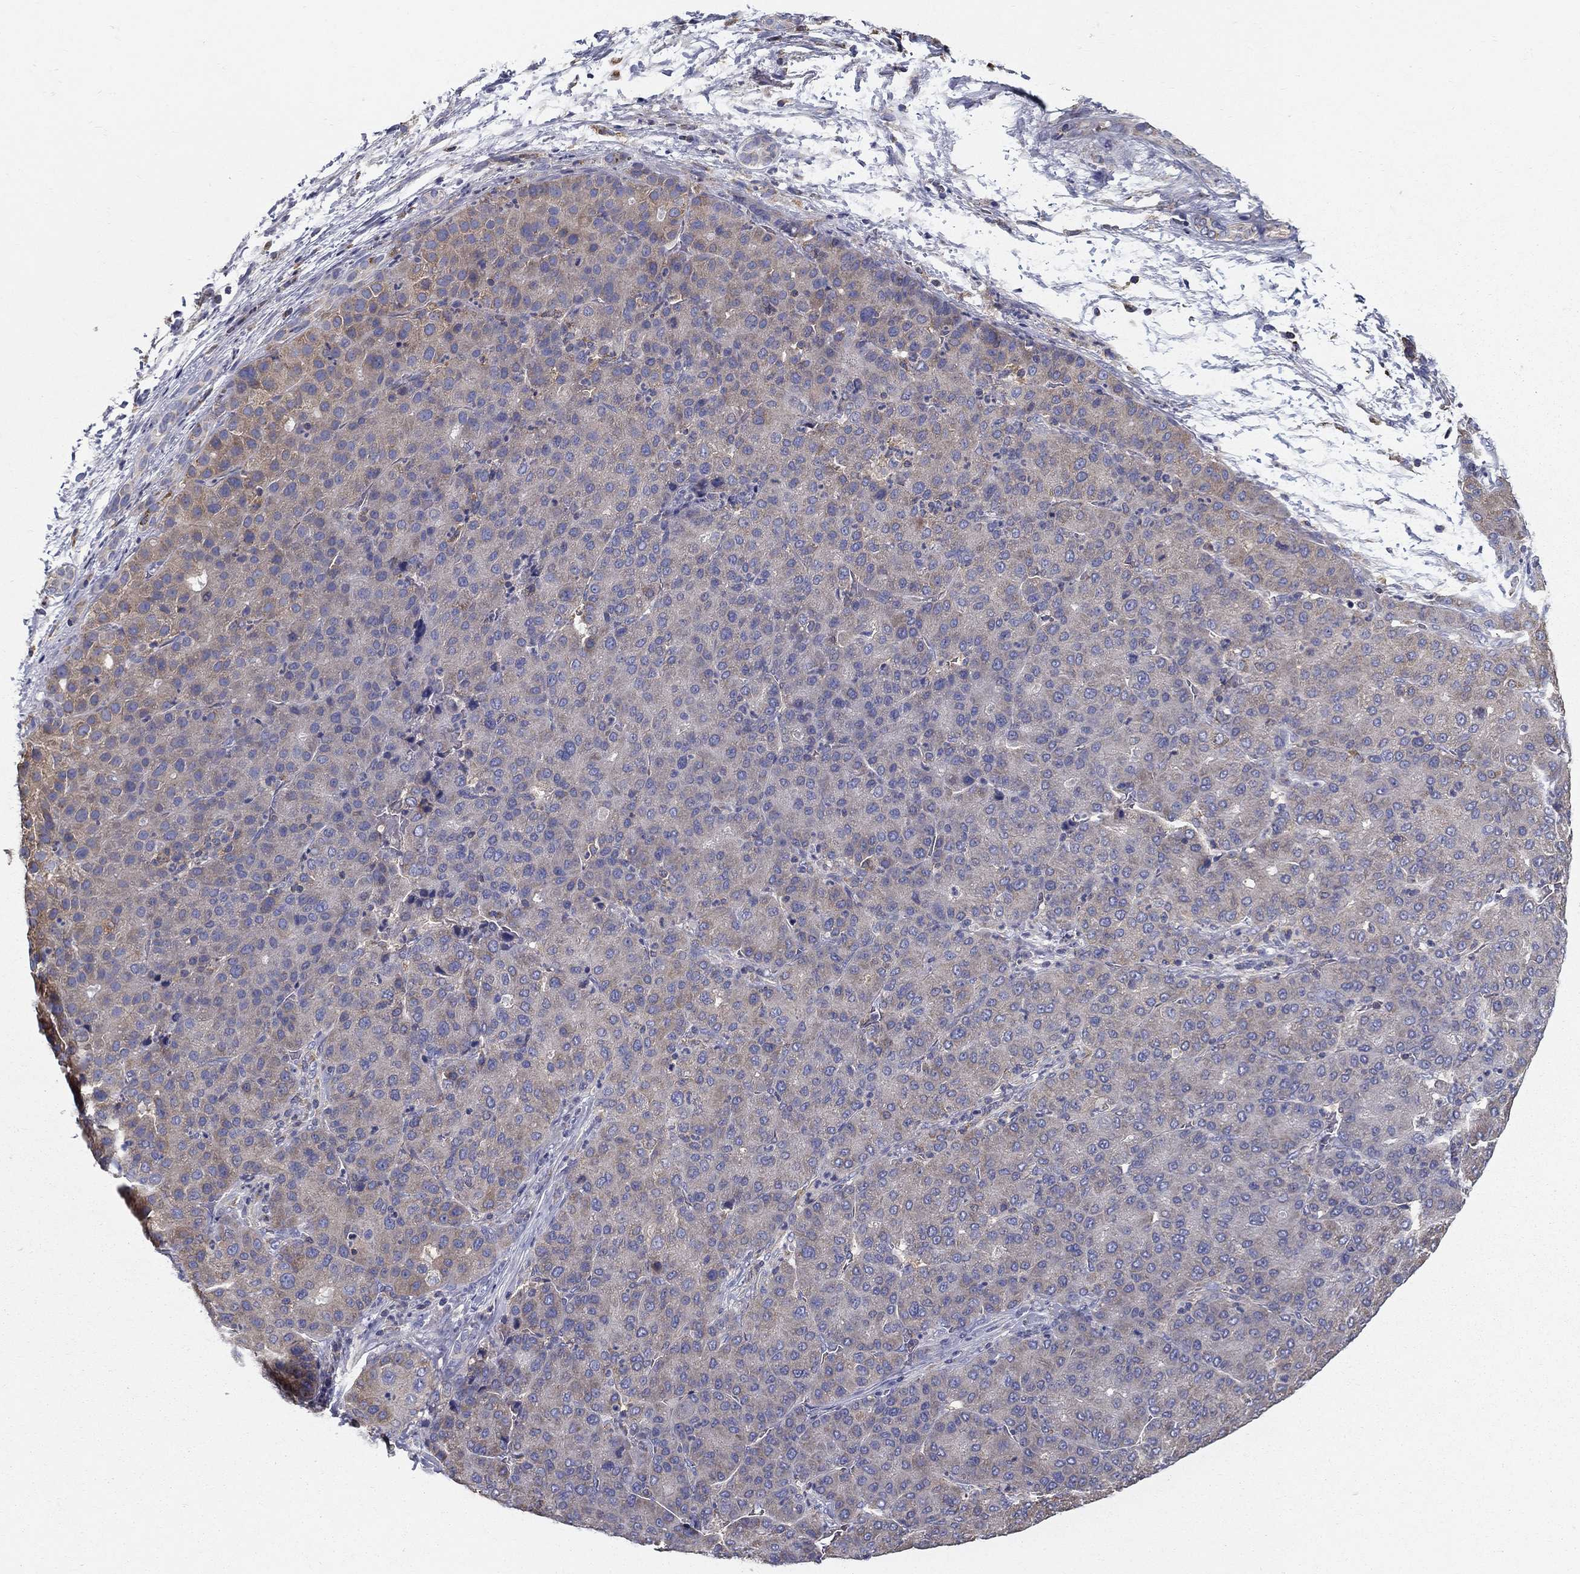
{"staining": {"intensity": "moderate", "quantity": "<25%", "location": "cytoplasmic/membranous"}, "tissue": "liver cancer", "cell_type": "Tumor cells", "image_type": "cancer", "snomed": [{"axis": "morphology", "description": "Carcinoma, Hepatocellular, NOS"}, {"axis": "topography", "description": "Liver"}], "caption": "Tumor cells exhibit moderate cytoplasmic/membranous positivity in about <25% of cells in liver cancer (hepatocellular carcinoma). (Stains: DAB in brown, nuclei in blue, Microscopy: brightfield microscopy at high magnification).", "gene": "NME5", "patient": {"sex": "male", "age": 65}}